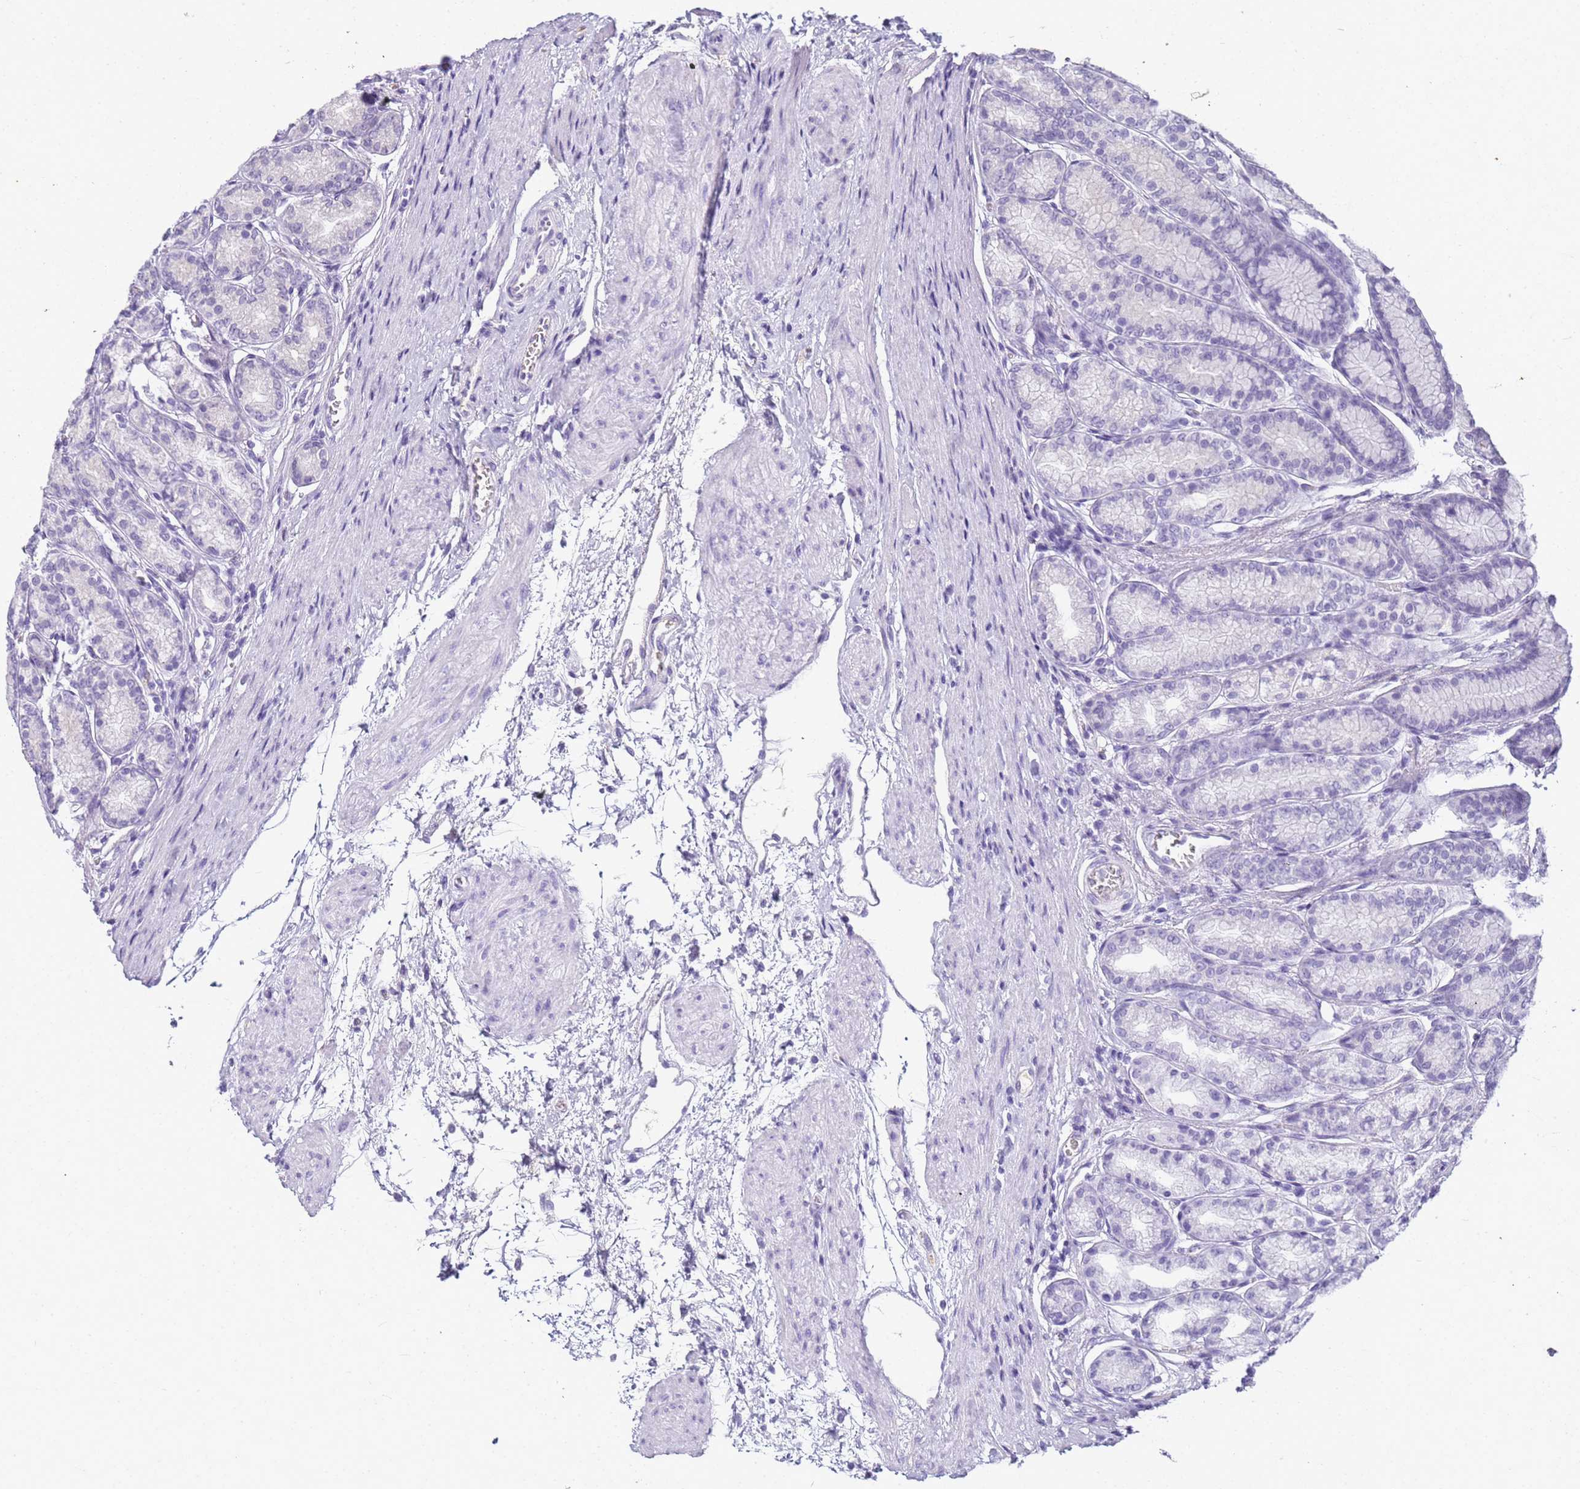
{"staining": {"intensity": "negative", "quantity": "none", "location": "none"}, "tissue": "stomach", "cell_type": "Glandular cells", "image_type": "normal", "snomed": [{"axis": "morphology", "description": "Normal tissue, NOS"}, {"axis": "morphology", "description": "Adenocarcinoma, NOS"}, {"axis": "morphology", "description": "Adenocarcinoma, High grade"}, {"axis": "topography", "description": "Stomach, upper"}, {"axis": "topography", "description": "Stomach"}], "caption": "The photomicrograph displays no staining of glandular cells in unremarkable stomach.", "gene": "CFAP100", "patient": {"sex": "female", "age": 65}}